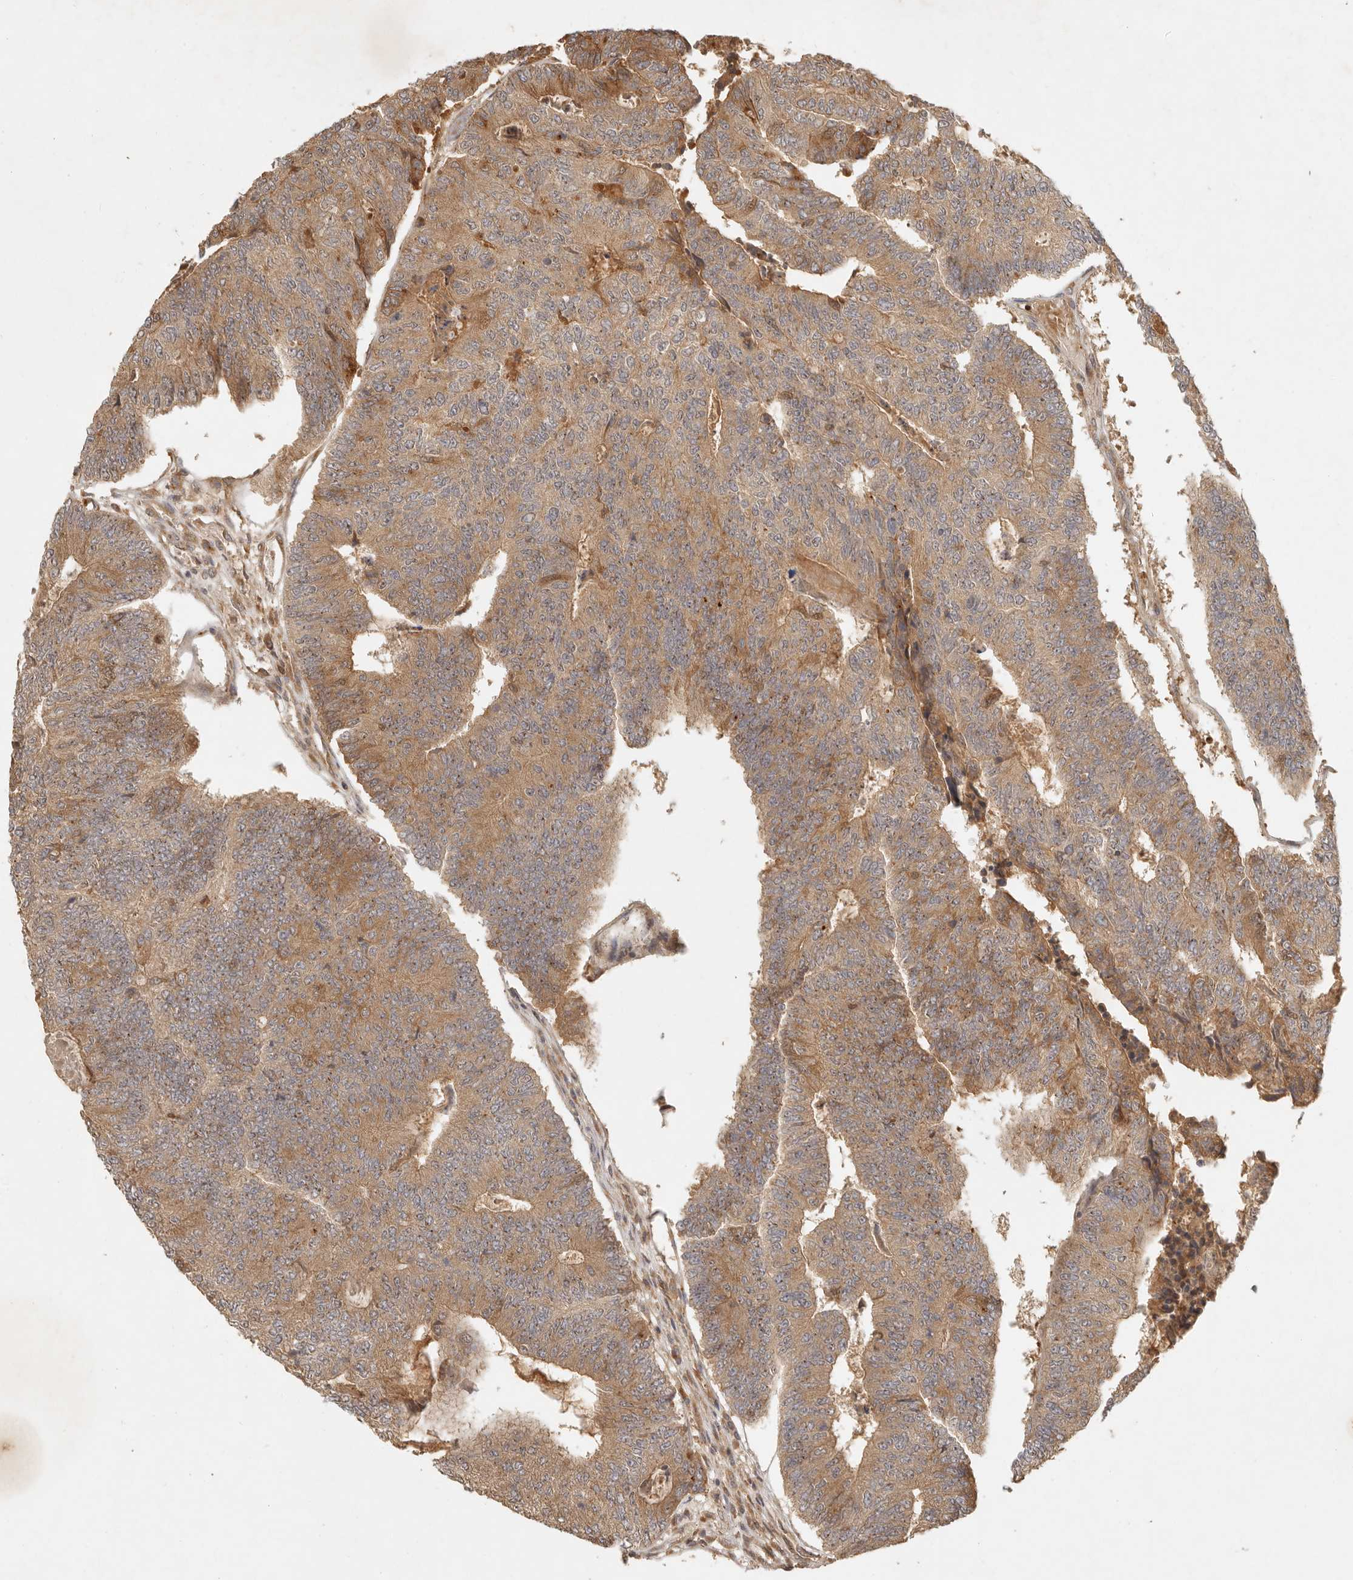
{"staining": {"intensity": "moderate", "quantity": ">75%", "location": "cytoplasmic/membranous"}, "tissue": "colorectal cancer", "cell_type": "Tumor cells", "image_type": "cancer", "snomed": [{"axis": "morphology", "description": "Adenocarcinoma, NOS"}, {"axis": "topography", "description": "Colon"}], "caption": "DAB immunohistochemical staining of human colorectal adenocarcinoma displays moderate cytoplasmic/membranous protein staining in approximately >75% of tumor cells. Using DAB (brown) and hematoxylin (blue) stains, captured at high magnification using brightfield microscopy.", "gene": "ANKRD61", "patient": {"sex": "female", "age": 67}}